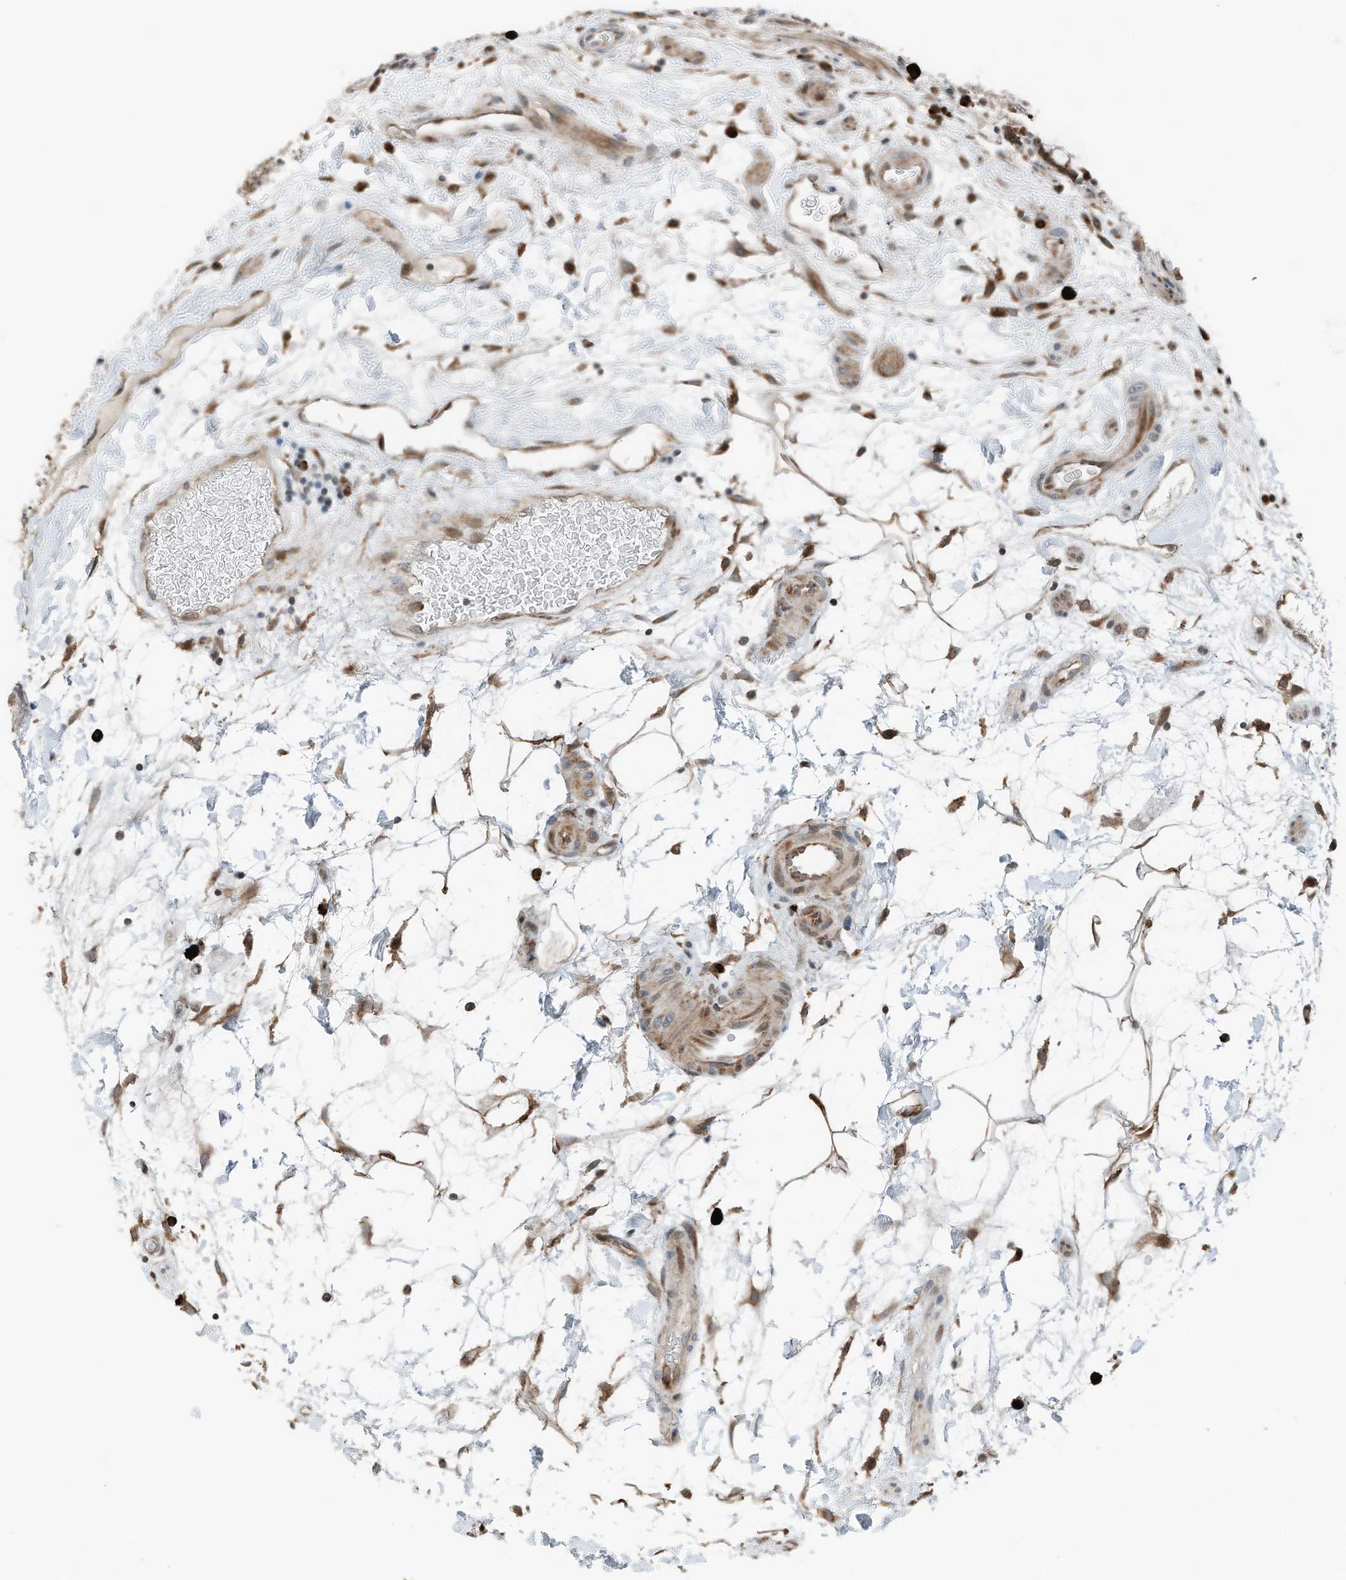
{"staining": {"intensity": "moderate", "quantity": ">75%", "location": "cytoplasmic/membranous"}, "tissue": "colon", "cell_type": "Endothelial cells", "image_type": "normal", "snomed": [{"axis": "morphology", "description": "Normal tissue, NOS"}, {"axis": "topography", "description": "Colon"}], "caption": "Normal colon exhibits moderate cytoplasmic/membranous staining in approximately >75% of endothelial cells Ihc stains the protein of interest in brown and the nuclei are stained blue..", "gene": "RMND1", "patient": {"sex": "female", "age": 79}}